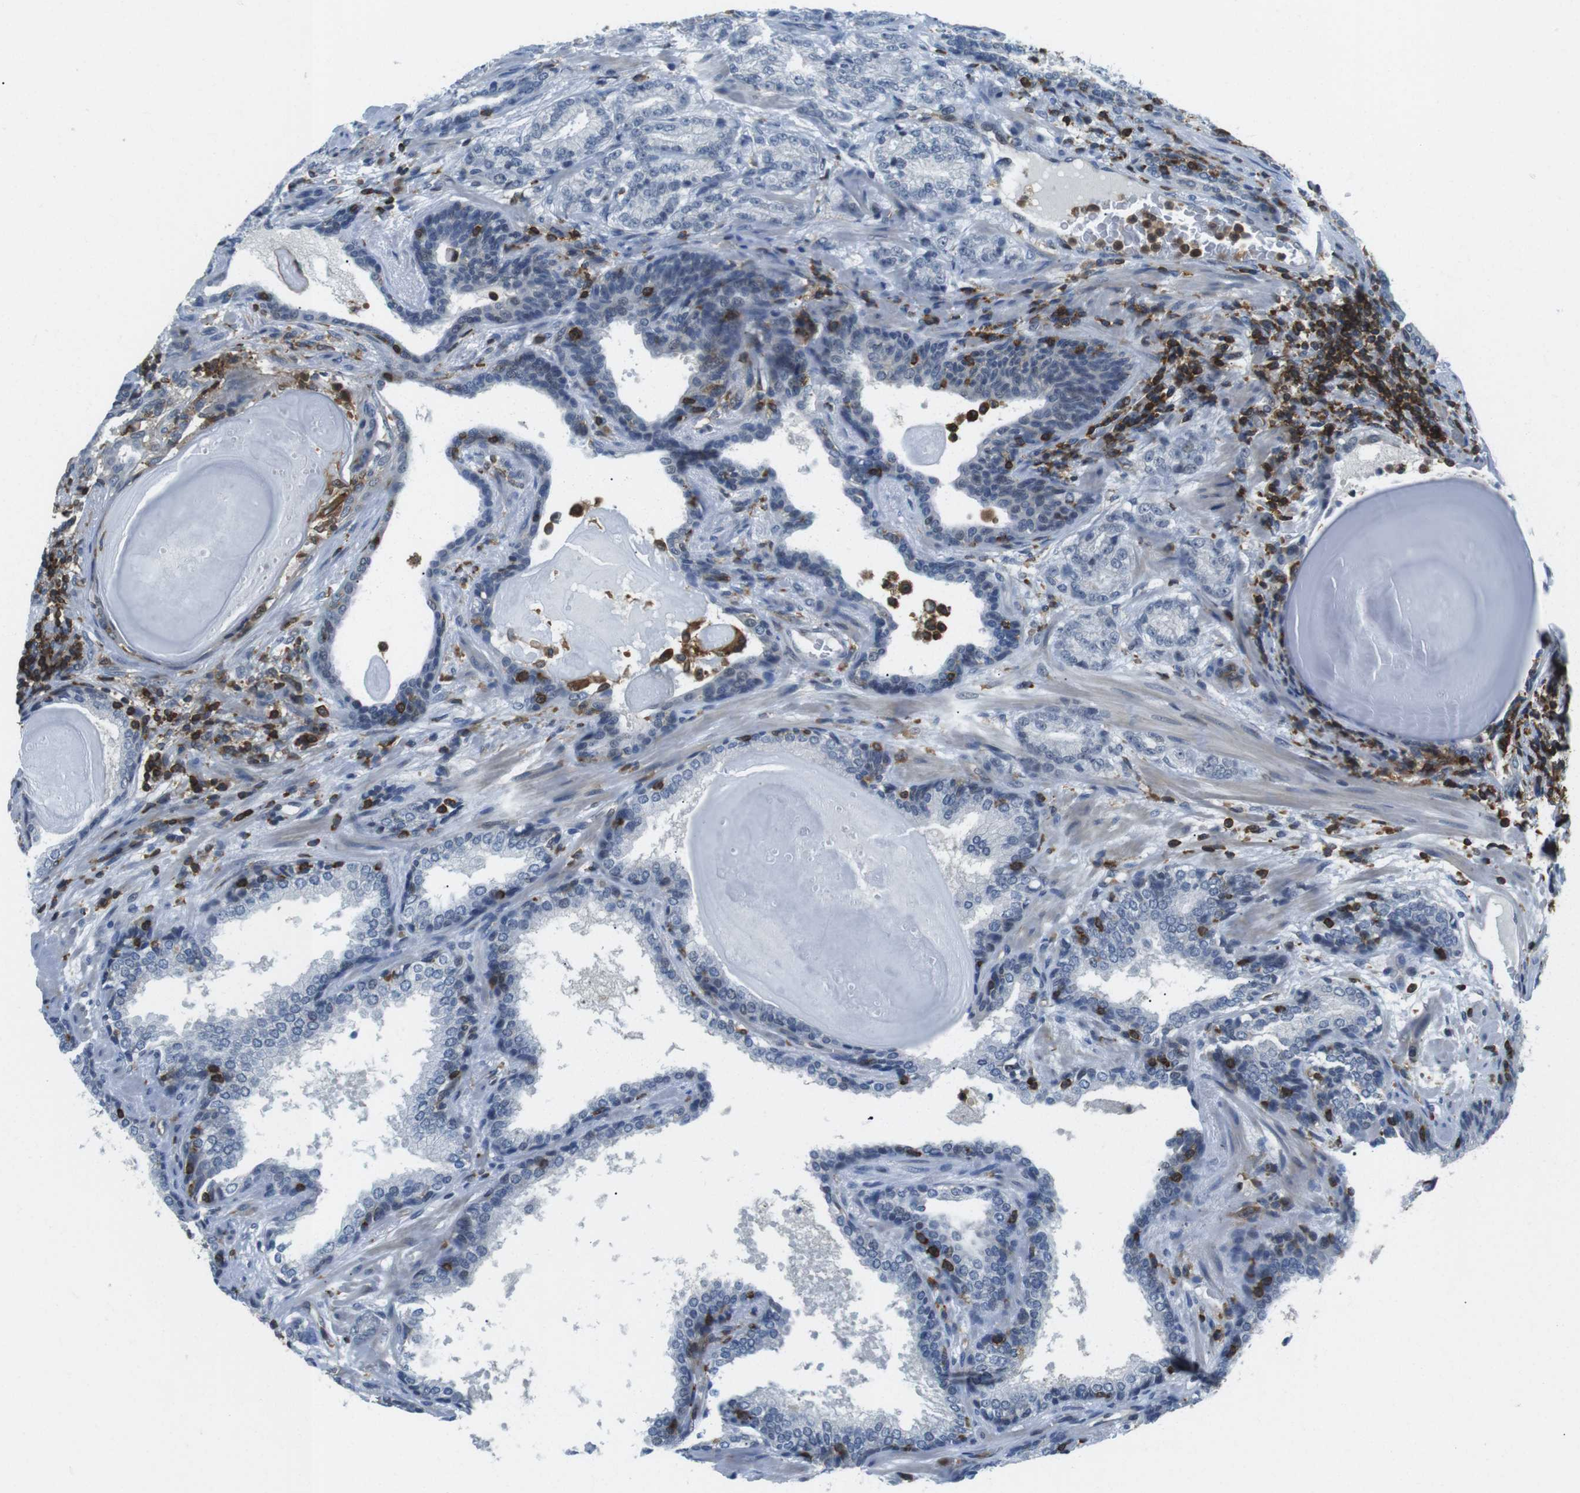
{"staining": {"intensity": "negative", "quantity": "none", "location": "none"}, "tissue": "prostate cancer", "cell_type": "Tumor cells", "image_type": "cancer", "snomed": [{"axis": "morphology", "description": "Adenocarcinoma, High grade"}, {"axis": "topography", "description": "Prostate"}], "caption": "This is an IHC micrograph of human prostate high-grade adenocarcinoma. There is no staining in tumor cells.", "gene": "STK10", "patient": {"sex": "male", "age": 61}}